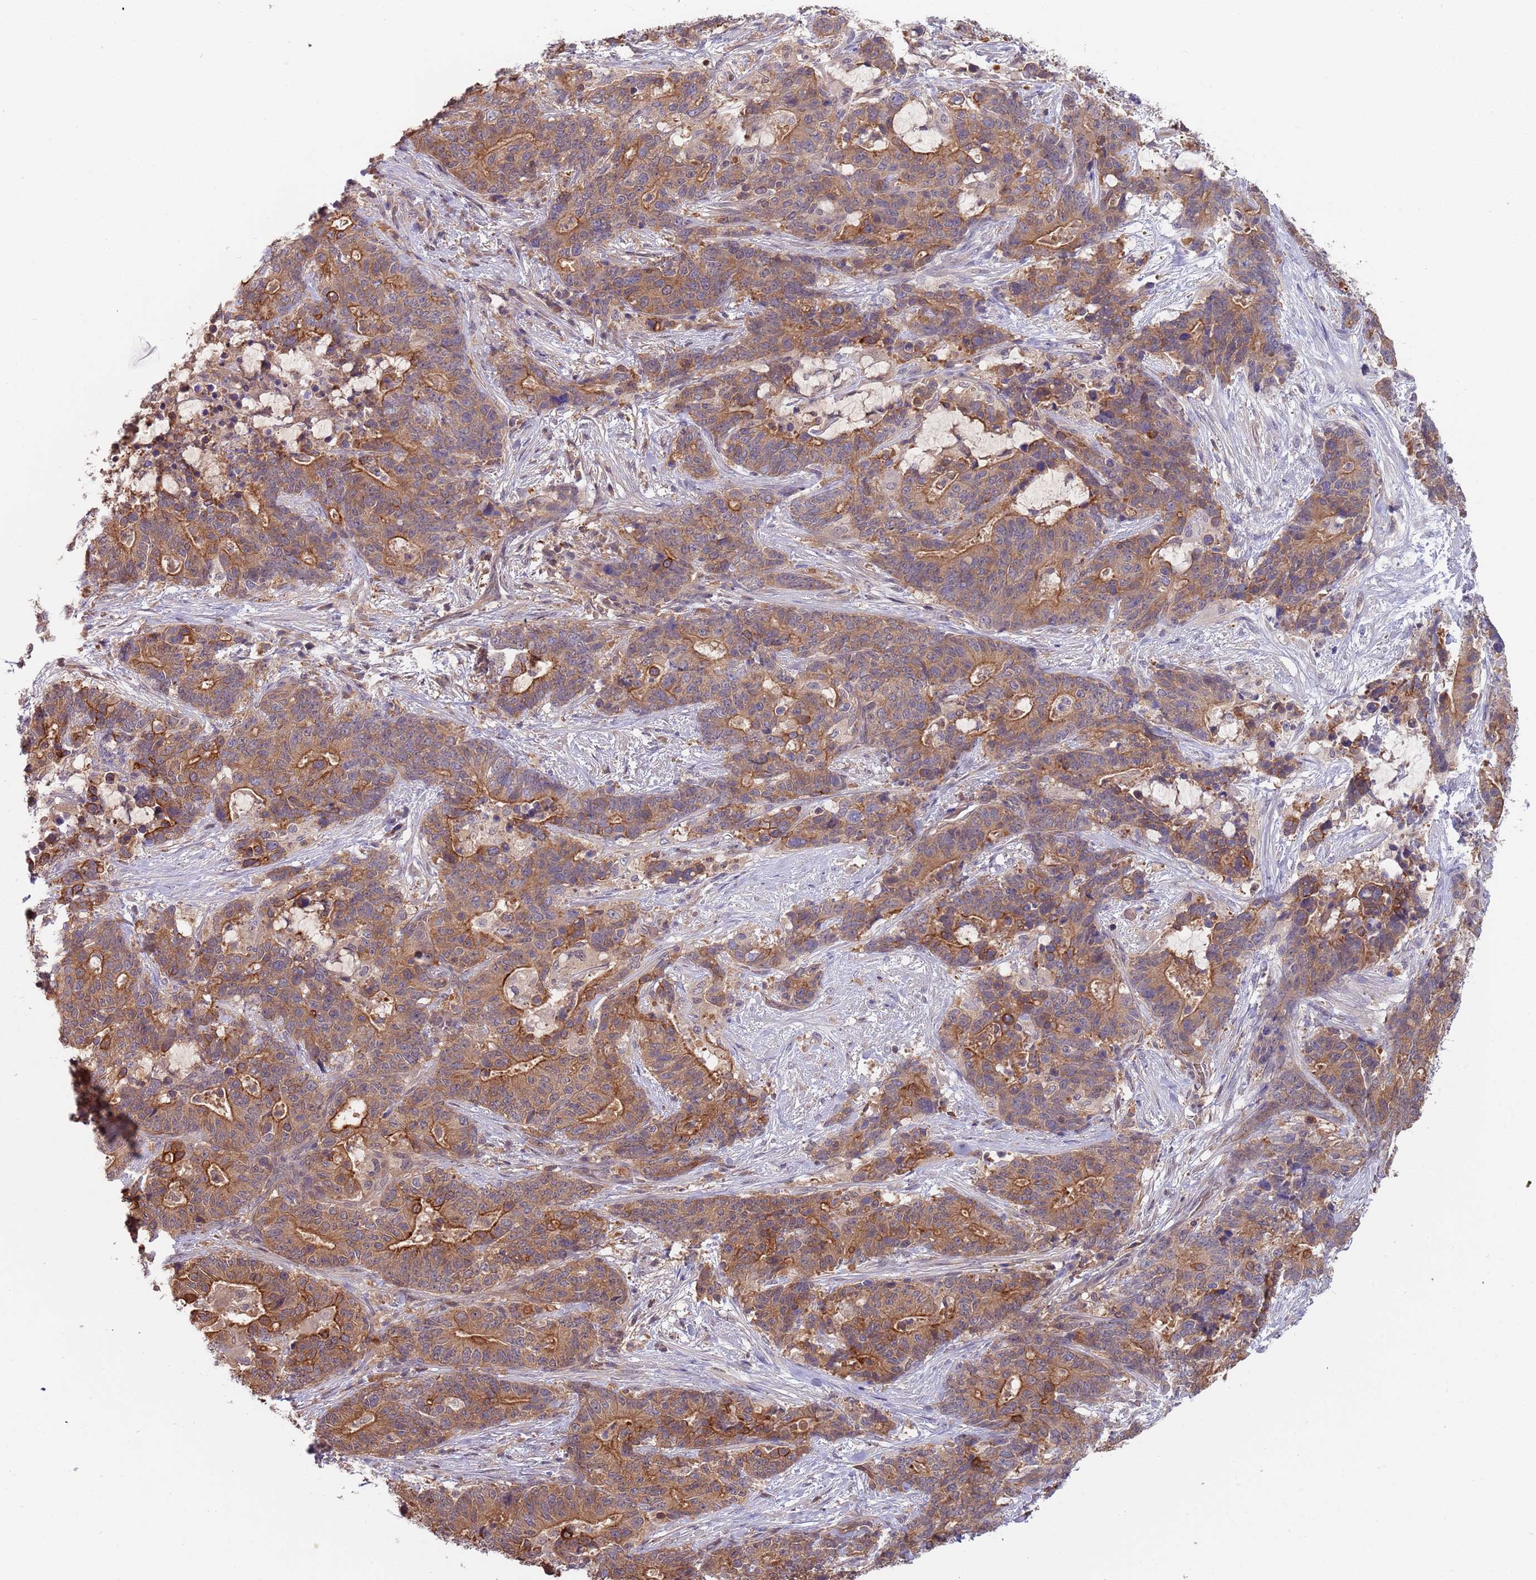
{"staining": {"intensity": "moderate", "quantity": ">75%", "location": "cytoplasmic/membranous"}, "tissue": "stomach cancer", "cell_type": "Tumor cells", "image_type": "cancer", "snomed": [{"axis": "morphology", "description": "Normal tissue, NOS"}, {"axis": "morphology", "description": "Adenocarcinoma, NOS"}, {"axis": "topography", "description": "Stomach"}], "caption": "Adenocarcinoma (stomach) stained with a protein marker shows moderate staining in tumor cells.", "gene": "GSDMD", "patient": {"sex": "female", "age": 64}}